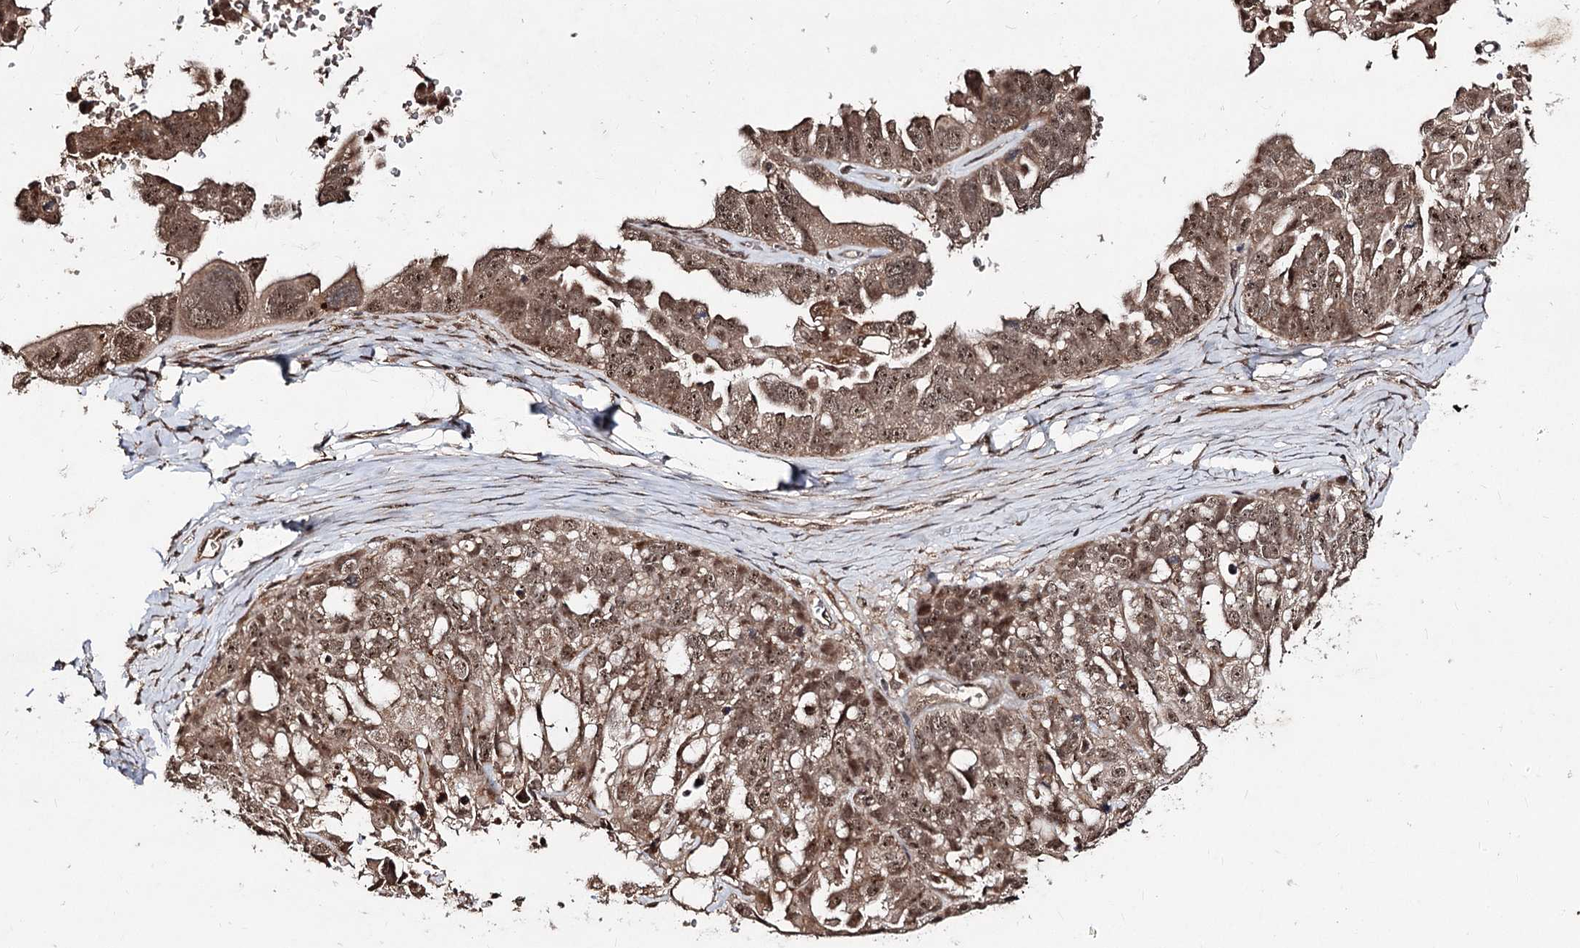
{"staining": {"intensity": "moderate", "quantity": ">75%", "location": "cytoplasmic/membranous,nuclear"}, "tissue": "ovarian cancer", "cell_type": "Tumor cells", "image_type": "cancer", "snomed": [{"axis": "morphology", "description": "Cystadenocarcinoma, serous, NOS"}, {"axis": "topography", "description": "Ovary"}], "caption": "The micrograph demonstrates staining of ovarian serous cystadenocarcinoma, revealing moderate cytoplasmic/membranous and nuclear protein positivity (brown color) within tumor cells. Immunohistochemistry stains the protein in brown and the nuclei are stained blue.", "gene": "FAM53B", "patient": {"sex": "female", "age": 79}}